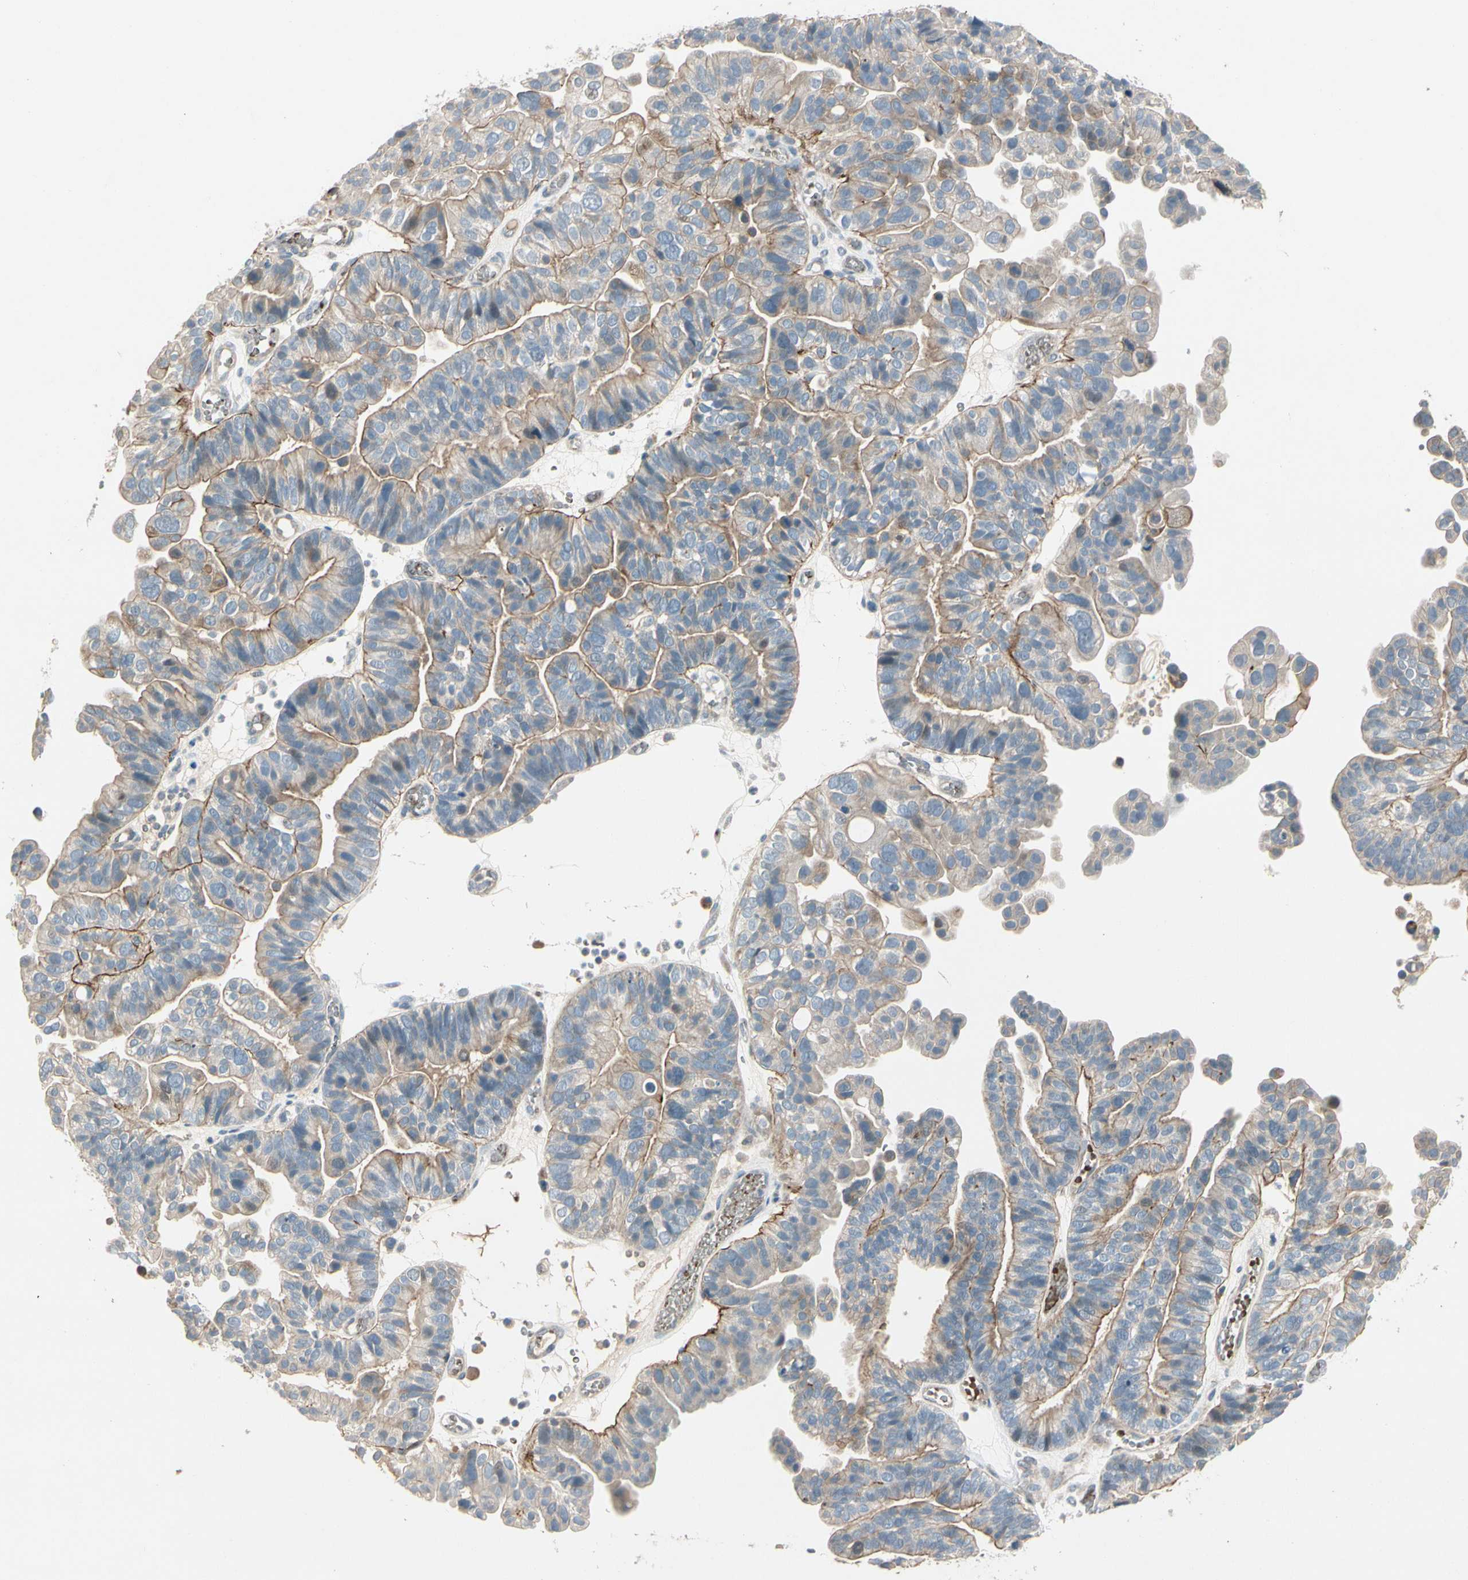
{"staining": {"intensity": "moderate", "quantity": "25%-75%", "location": "cytoplasmic/membranous"}, "tissue": "ovarian cancer", "cell_type": "Tumor cells", "image_type": "cancer", "snomed": [{"axis": "morphology", "description": "Cystadenocarcinoma, serous, NOS"}, {"axis": "topography", "description": "Ovary"}], "caption": "Protein staining demonstrates moderate cytoplasmic/membranous expression in approximately 25%-75% of tumor cells in ovarian serous cystadenocarcinoma.", "gene": "PPP3CB", "patient": {"sex": "female", "age": 56}}